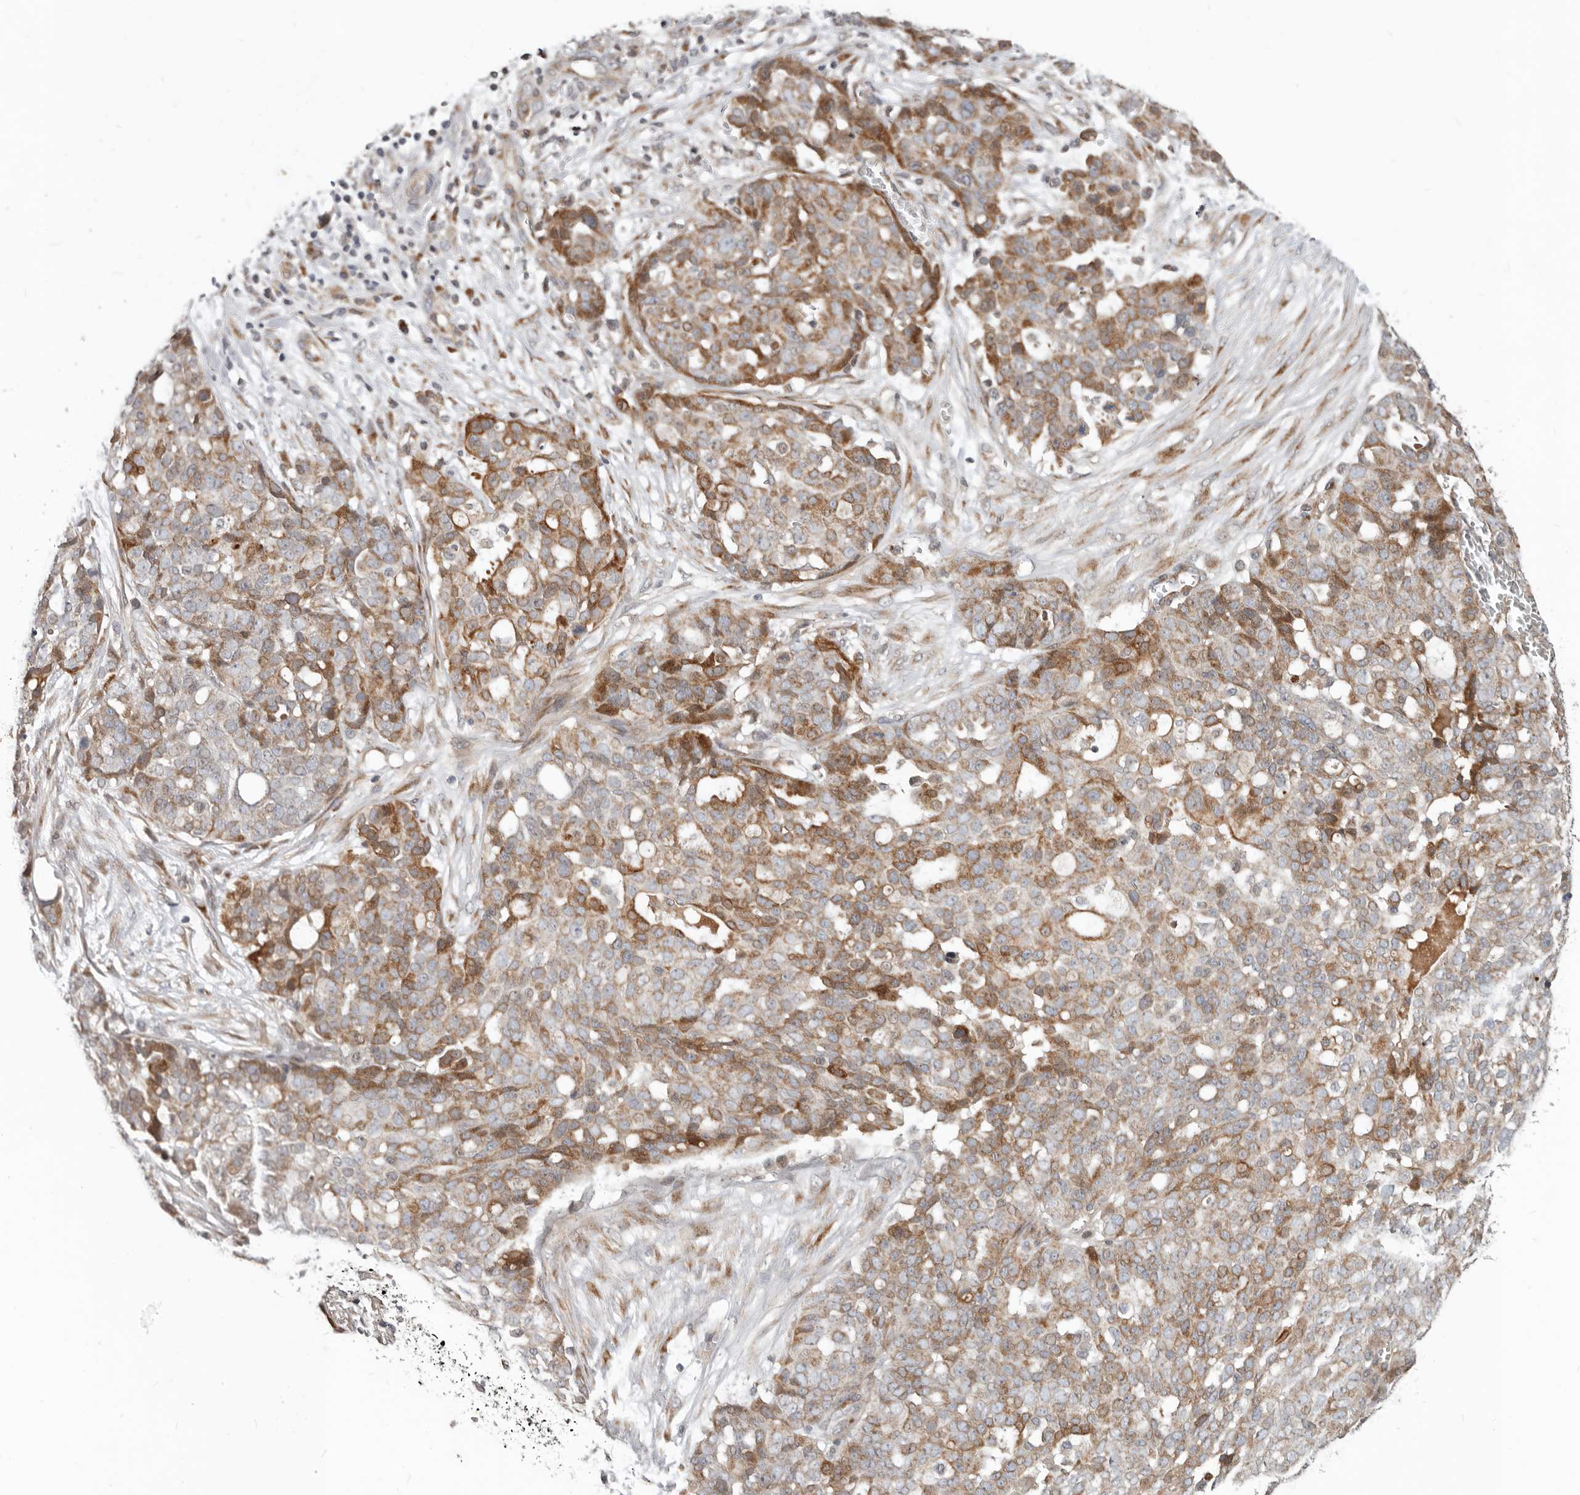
{"staining": {"intensity": "moderate", "quantity": "25%-75%", "location": "cytoplasmic/membranous"}, "tissue": "ovarian cancer", "cell_type": "Tumor cells", "image_type": "cancer", "snomed": [{"axis": "morphology", "description": "Cystadenocarcinoma, serous, NOS"}, {"axis": "topography", "description": "Soft tissue"}, {"axis": "topography", "description": "Ovary"}], "caption": "An IHC micrograph of tumor tissue is shown. Protein staining in brown highlights moderate cytoplasmic/membranous positivity in ovarian cancer (serous cystadenocarcinoma) within tumor cells.", "gene": "NPY4R", "patient": {"sex": "female", "age": 57}}